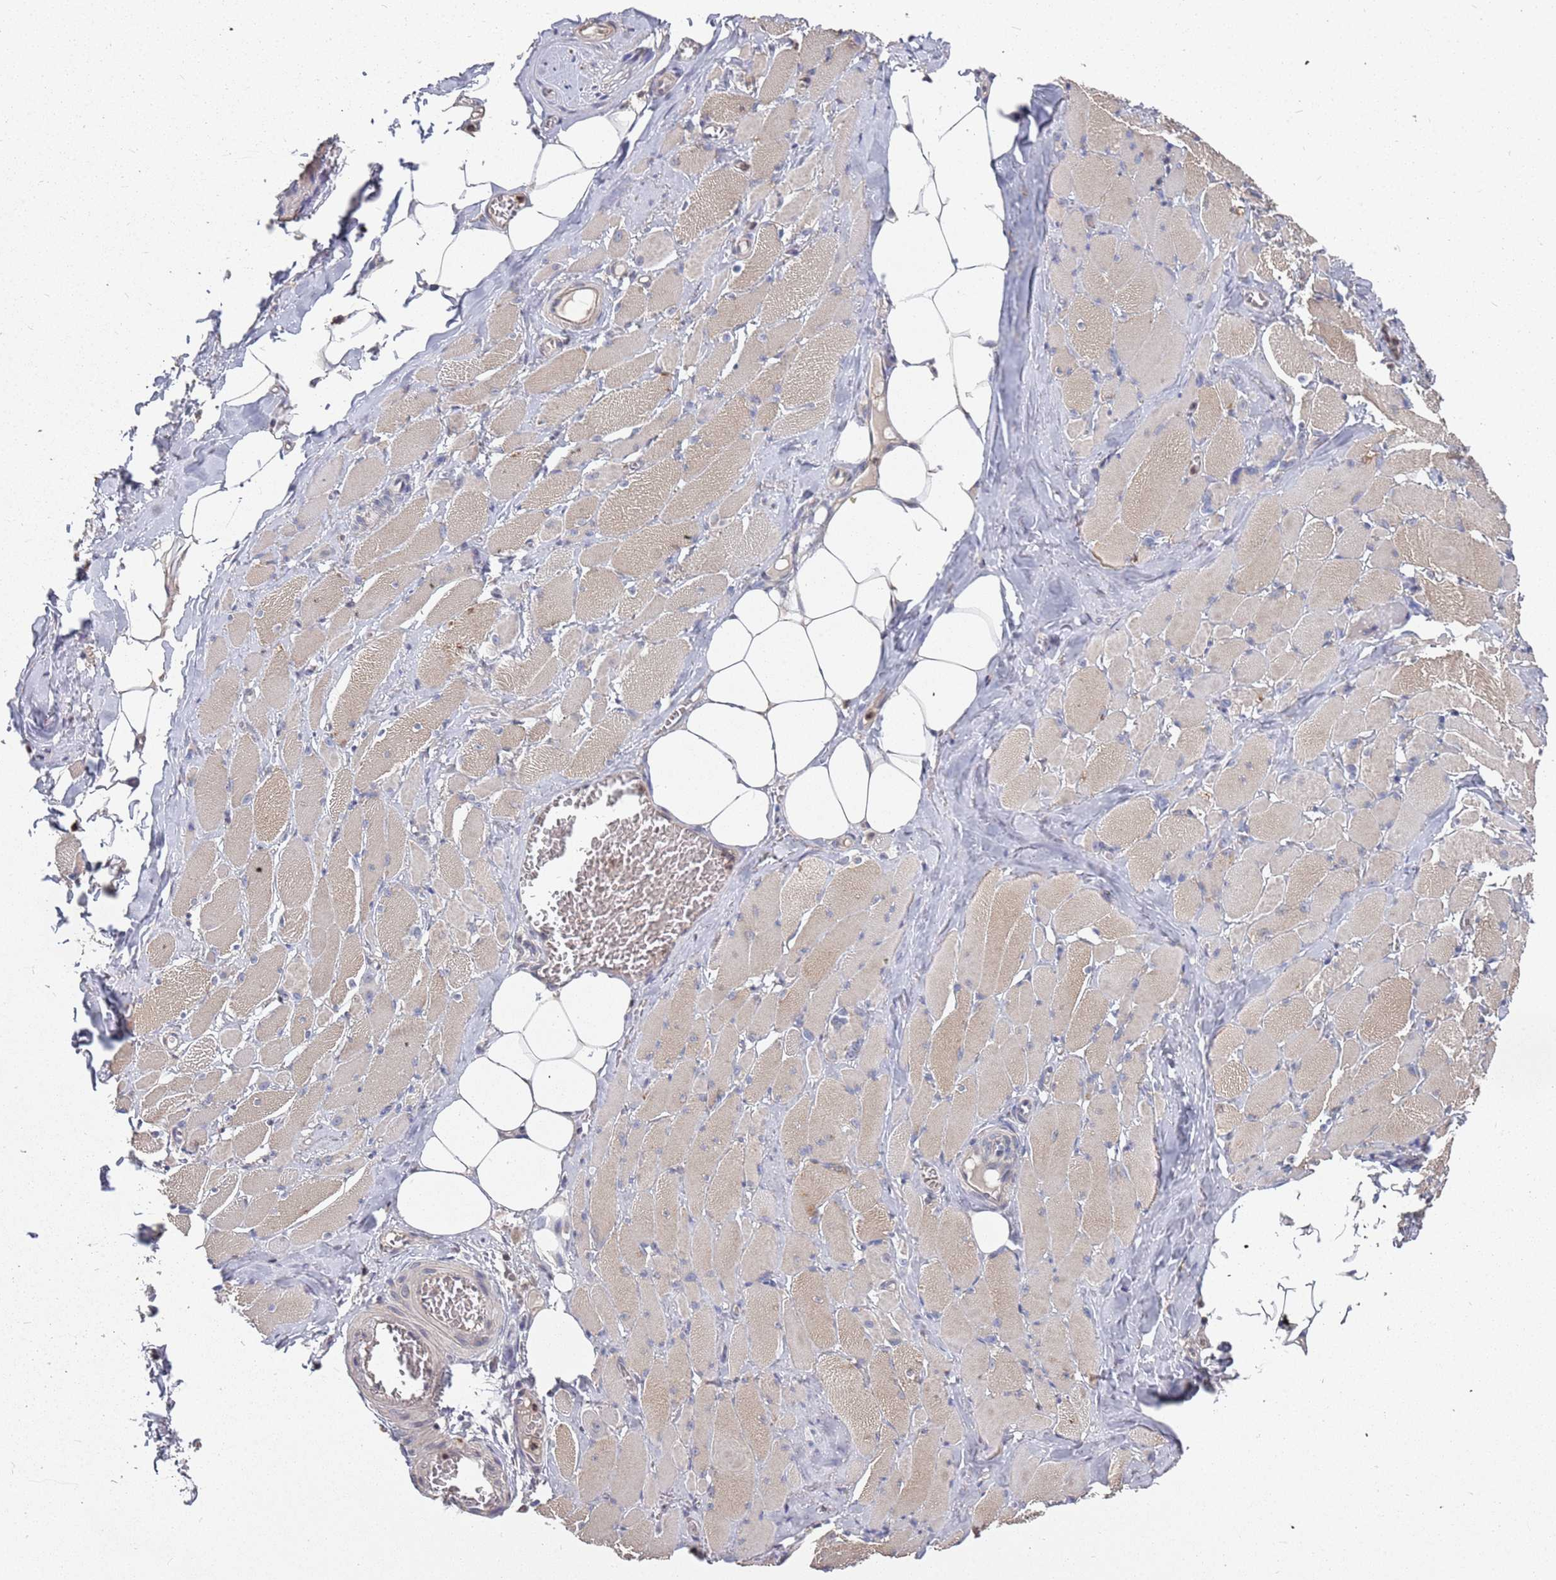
{"staining": {"intensity": "moderate", "quantity": "25%-75%", "location": "cytoplasmic/membranous"}, "tissue": "skeletal muscle", "cell_type": "Myocytes", "image_type": "normal", "snomed": [{"axis": "morphology", "description": "Normal tissue, NOS"}, {"axis": "morphology", "description": "Basal cell carcinoma"}, {"axis": "topography", "description": "Skeletal muscle"}], "caption": "This histopathology image reveals IHC staining of normal skeletal muscle, with medium moderate cytoplasmic/membranous staining in approximately 25%-75% of myocytes.", "gene": "TCEANC2", "patient": {"sex": "female", "age": 64}}